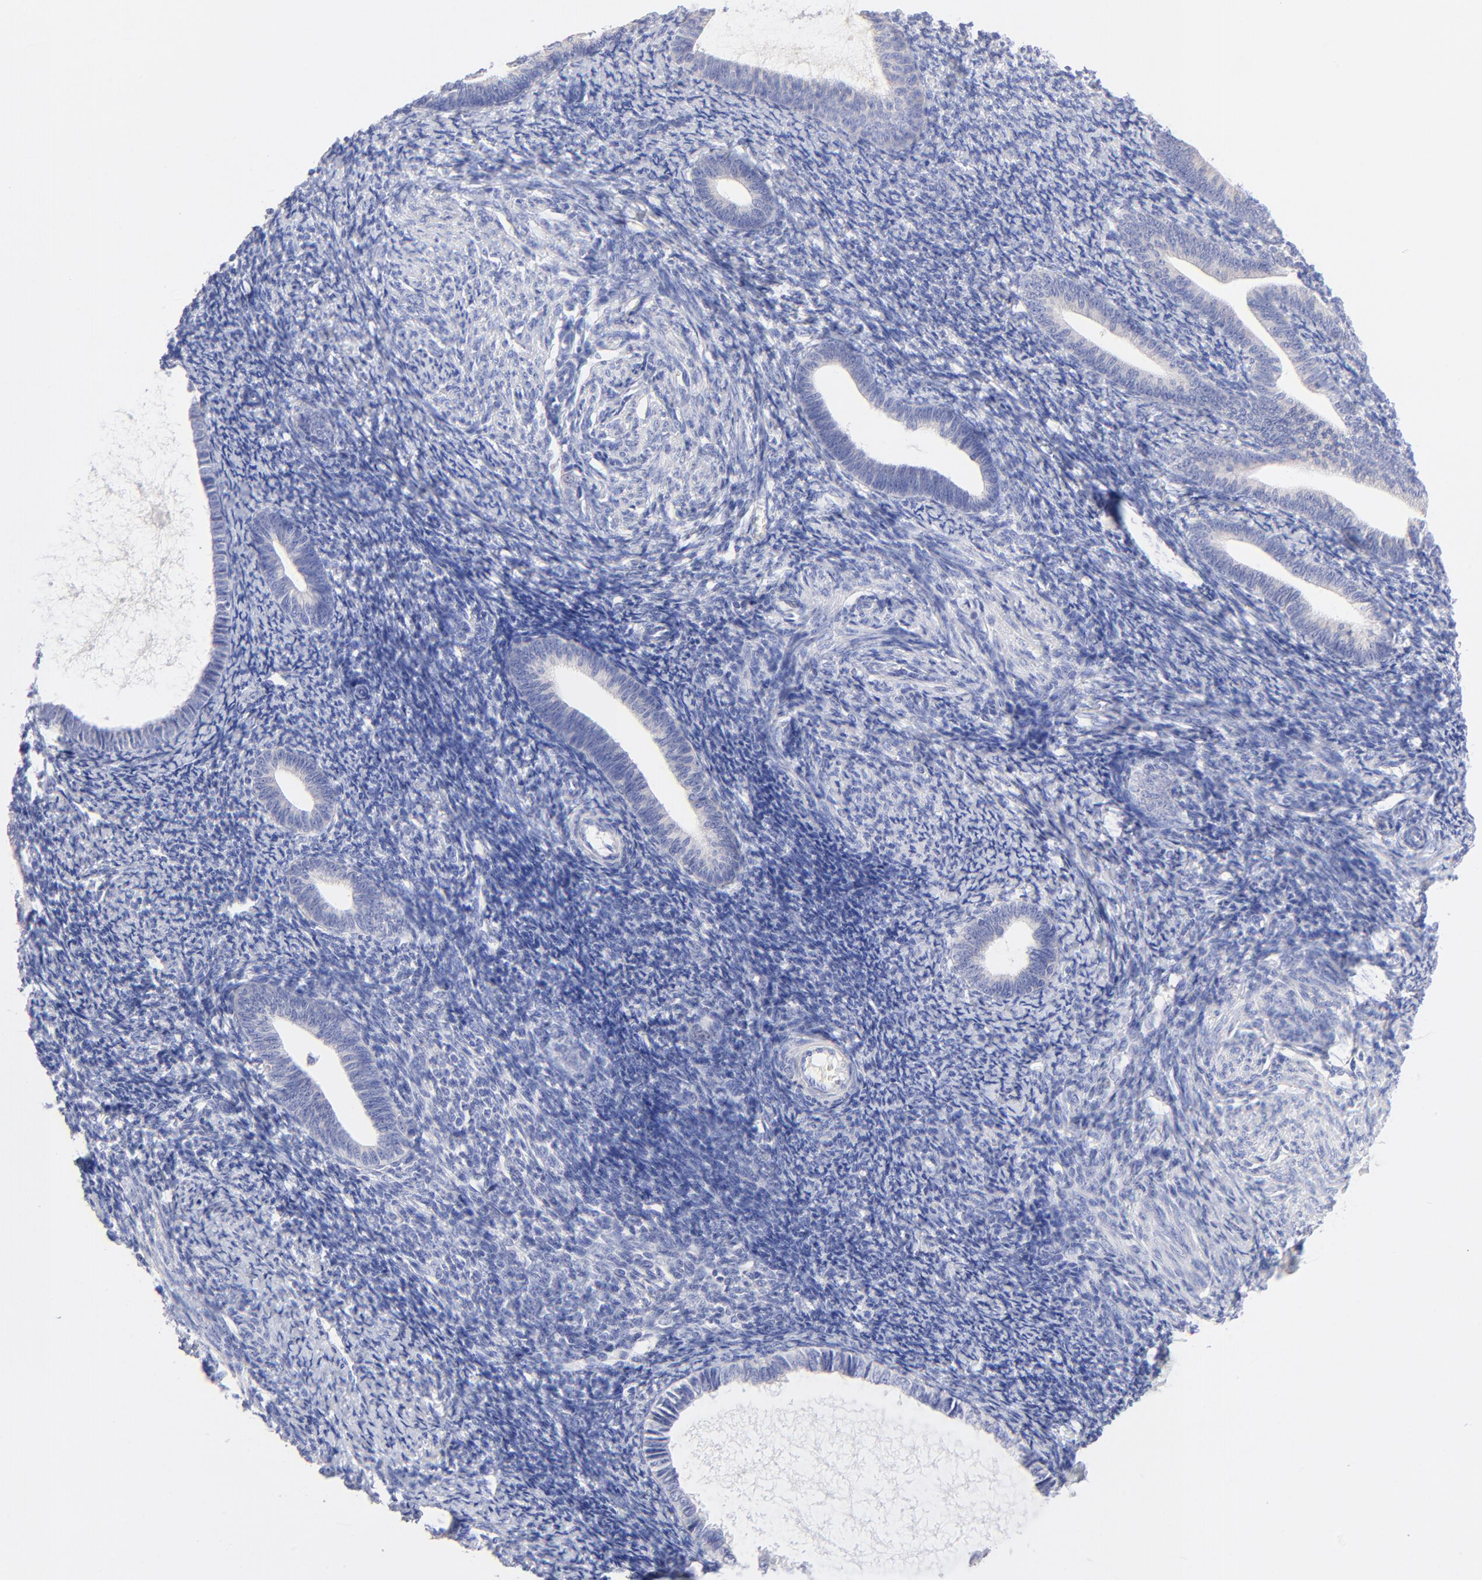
{"staining": {"intensity": "negative", "quantity": "none", "location": "none"}, "tissue": "endometrium", "cell_type": "Cells in endometrial stroma", "image_type": "normal", "snomed": [{"axis": "morphology", "description": "Normal tissue, NOS"}, {"axis": "topography", "description": "Endometrium"}], "caption": "A photomicrograph of endometrium stained for a protein demonstrates no brown staining in cells in endometrial stroma.", "gene": "EBP", "patient": {"sex": "female", "age": 57}}